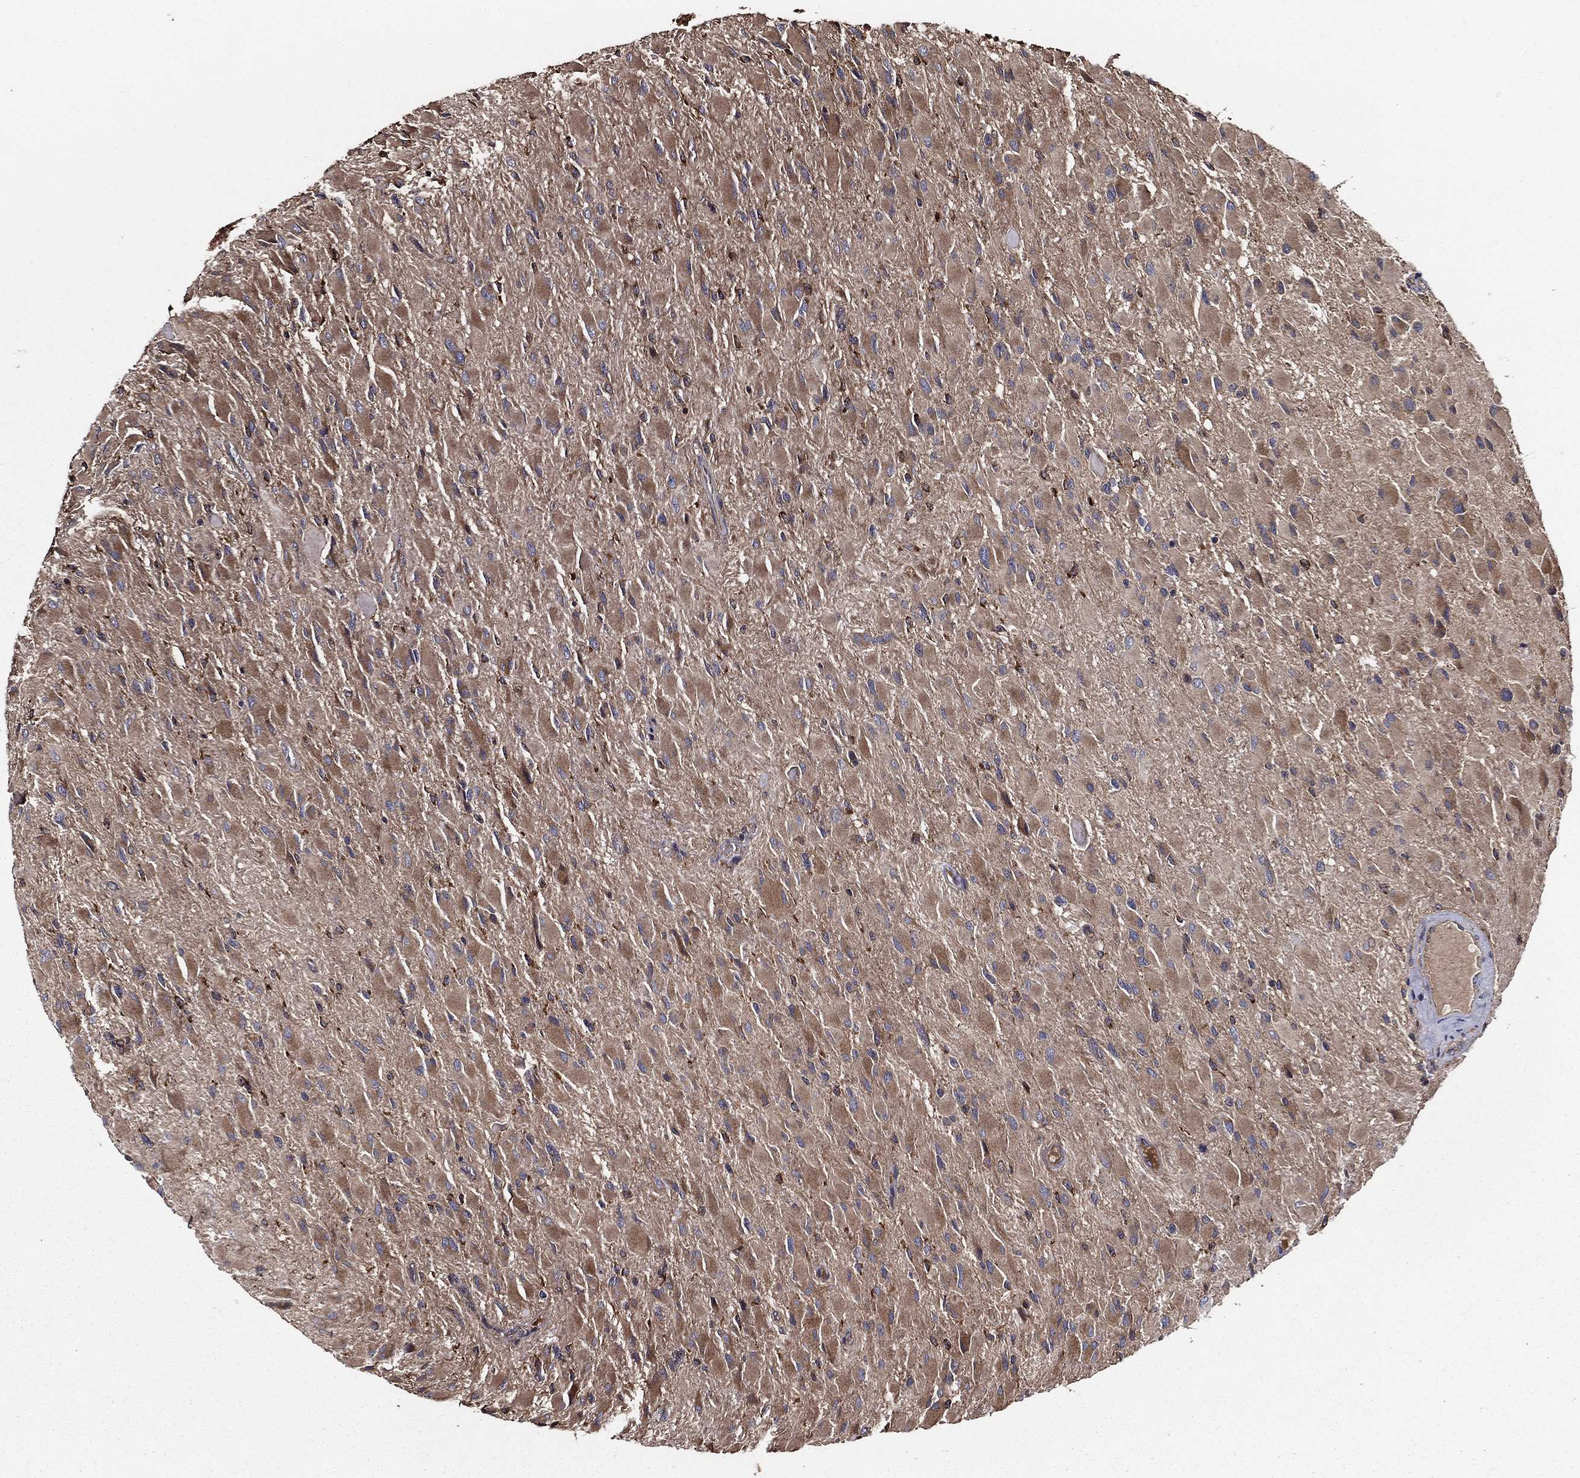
{"staining": {"intensity": "moderate", "quantity": "<25%", "location": "cytoplasmic/membranous"}, "tissue": "glioma", "cell_type": "Tumor cells", "image_type": "cancer", "snomed": [{"axis": "morphology", "description": "Glioma, malignant, High grade"}, {"axis": "topography", "description": "Cerebral cortex"}], "caption": "Protein staining reveals moderate cytoplasmic/membranous staining in approximately <25% of tumor cells in malignant glioma (high-grade). The protein is stained brown, and the nuclei are stained in blue (DAB IHC with brightfield microscopy, high magnification).", "gene": "BABAM2", "patient": {"sex": "female", "age": 36}}